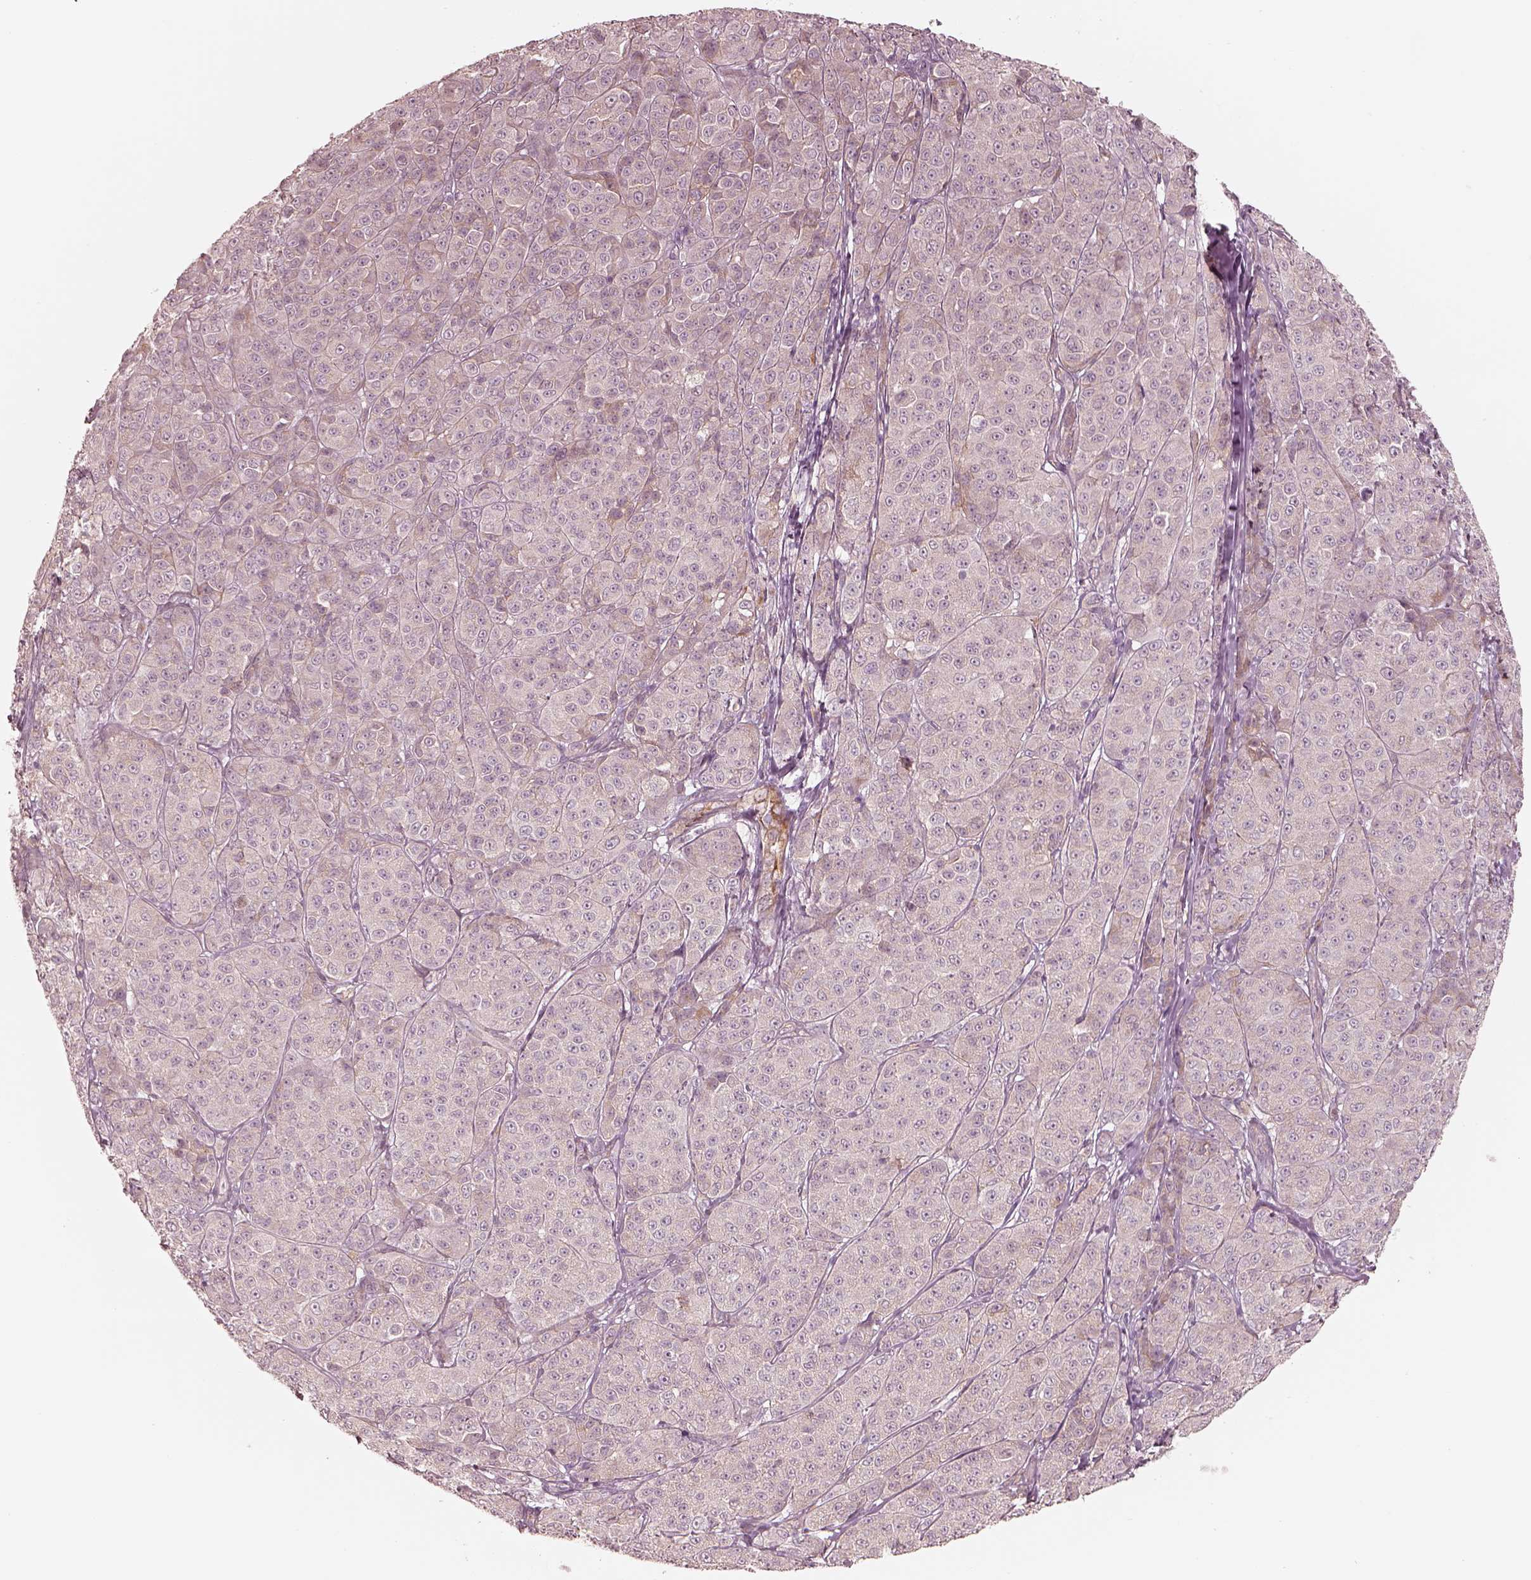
{"staining": {"intensity": "negative", "quantity": "none", "location": "none"}, "tissue": "melanoma", "cell_type": "Tumor cells", "image_type": "cancer", "snomed": [{"axis": "morphology", "description": "Malignant melanoma, NOS"}, {"axis": "topography", "description": "Skin"}], "caption": "Protein analysis of melanoma reveals no significant expression in tumor cells. Nuclei are stained in blue.", "gene": "RAB3C", "patient": {"sex": "male", "age": 89}}